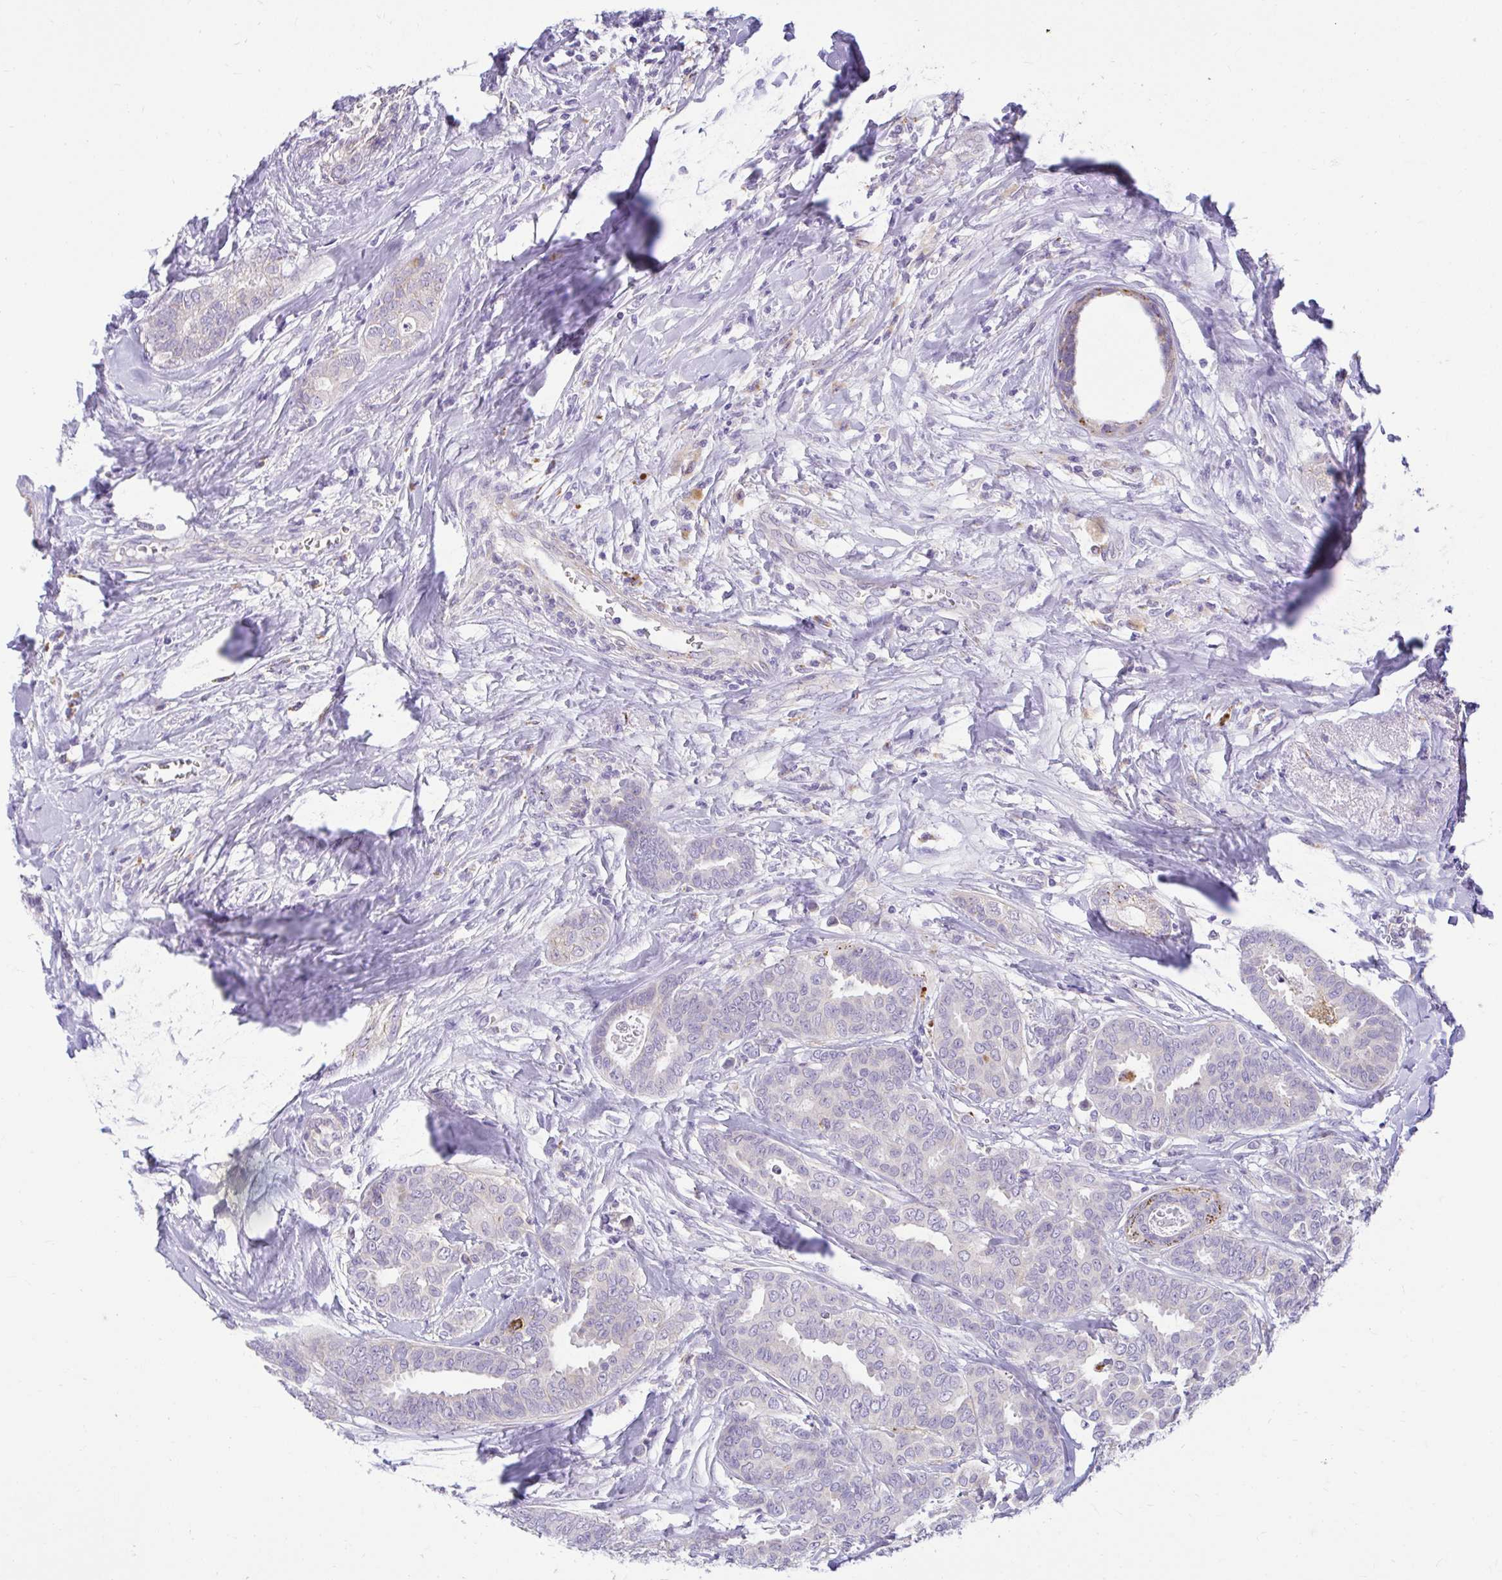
{"staining": {"intensity": "weak", "quantity": "<25%", "location": "cytoplasmic/membranous"}, "tissue": "breast cancer", "cell_type": "Tumor cells", "image_type": "cancer", "snomed": [{"axis": "morphology", "description": "Duct carcinoma"}, {"axis": "topography", "description": "Breast"}], "caption": "The immunohistochemistry micrograph has no significant expression in tumor cells of breast cancer tissue. (Brightfield microscopy of DAB (3,3'-diaminobenzidine) immunohistochemistry at high magnification).", "gene": "PKN3", "patient": {"sex": "female", "age": 45}}